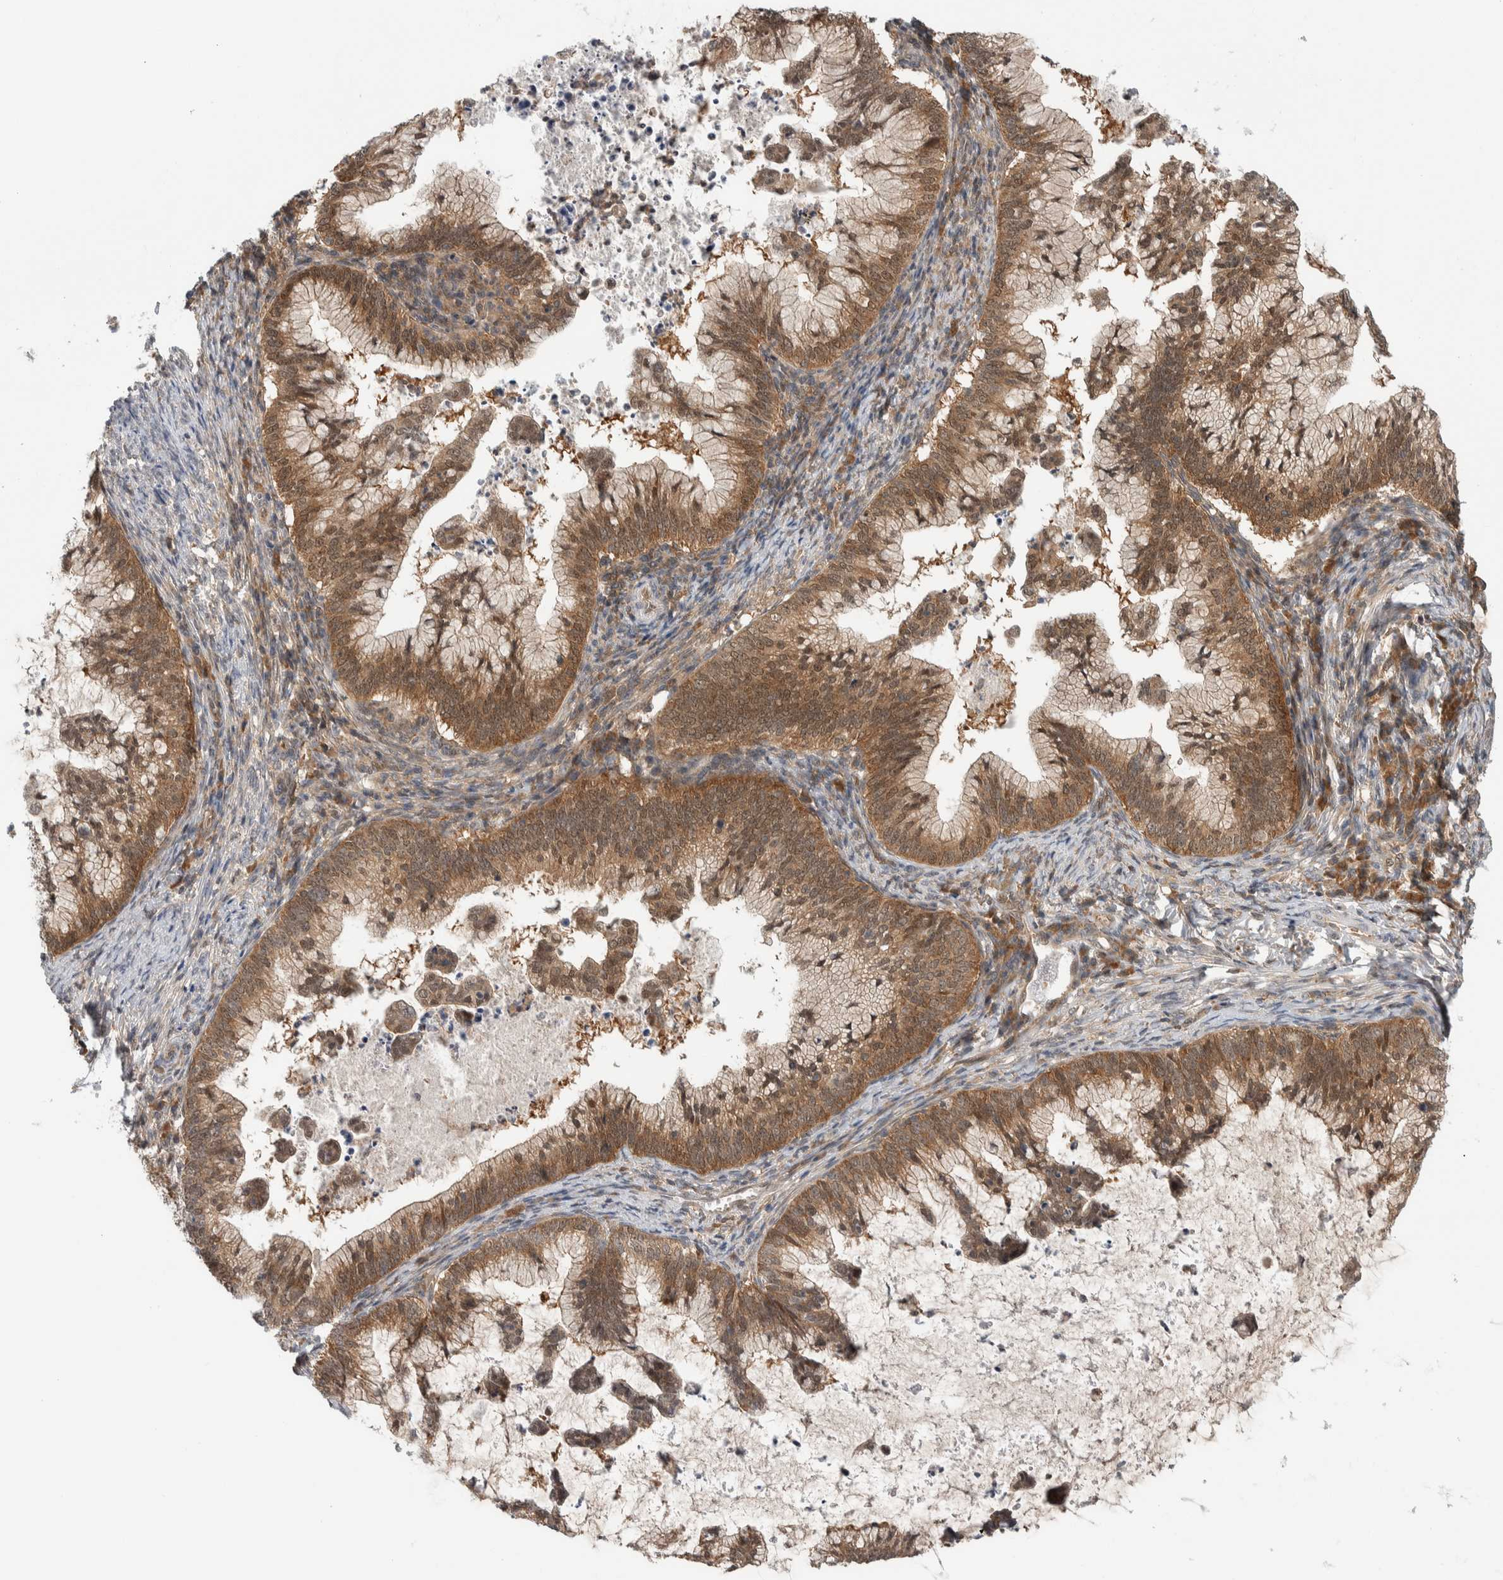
{"staining": {"intensity": "moderate", "quantity": ">75%", "location": "cytoplasmic/membranous"}, "tissue": "cervical cancer", "cell_type": "Tumor cells", "image_type": "cancer", "snomed": [{"axis": "morphology", "description": "Adenocarcinoma, NOS"}, {"axis": "topography", "description": "Cervix"}], "caption": "A micrograph of human cervical adenocarcinoma stained for a protein displays moderate cytoplasmic/membranous brown staining in tumor cells.", "gene": "CCDC43", "patient": {"sex": "female", "age": 36}}